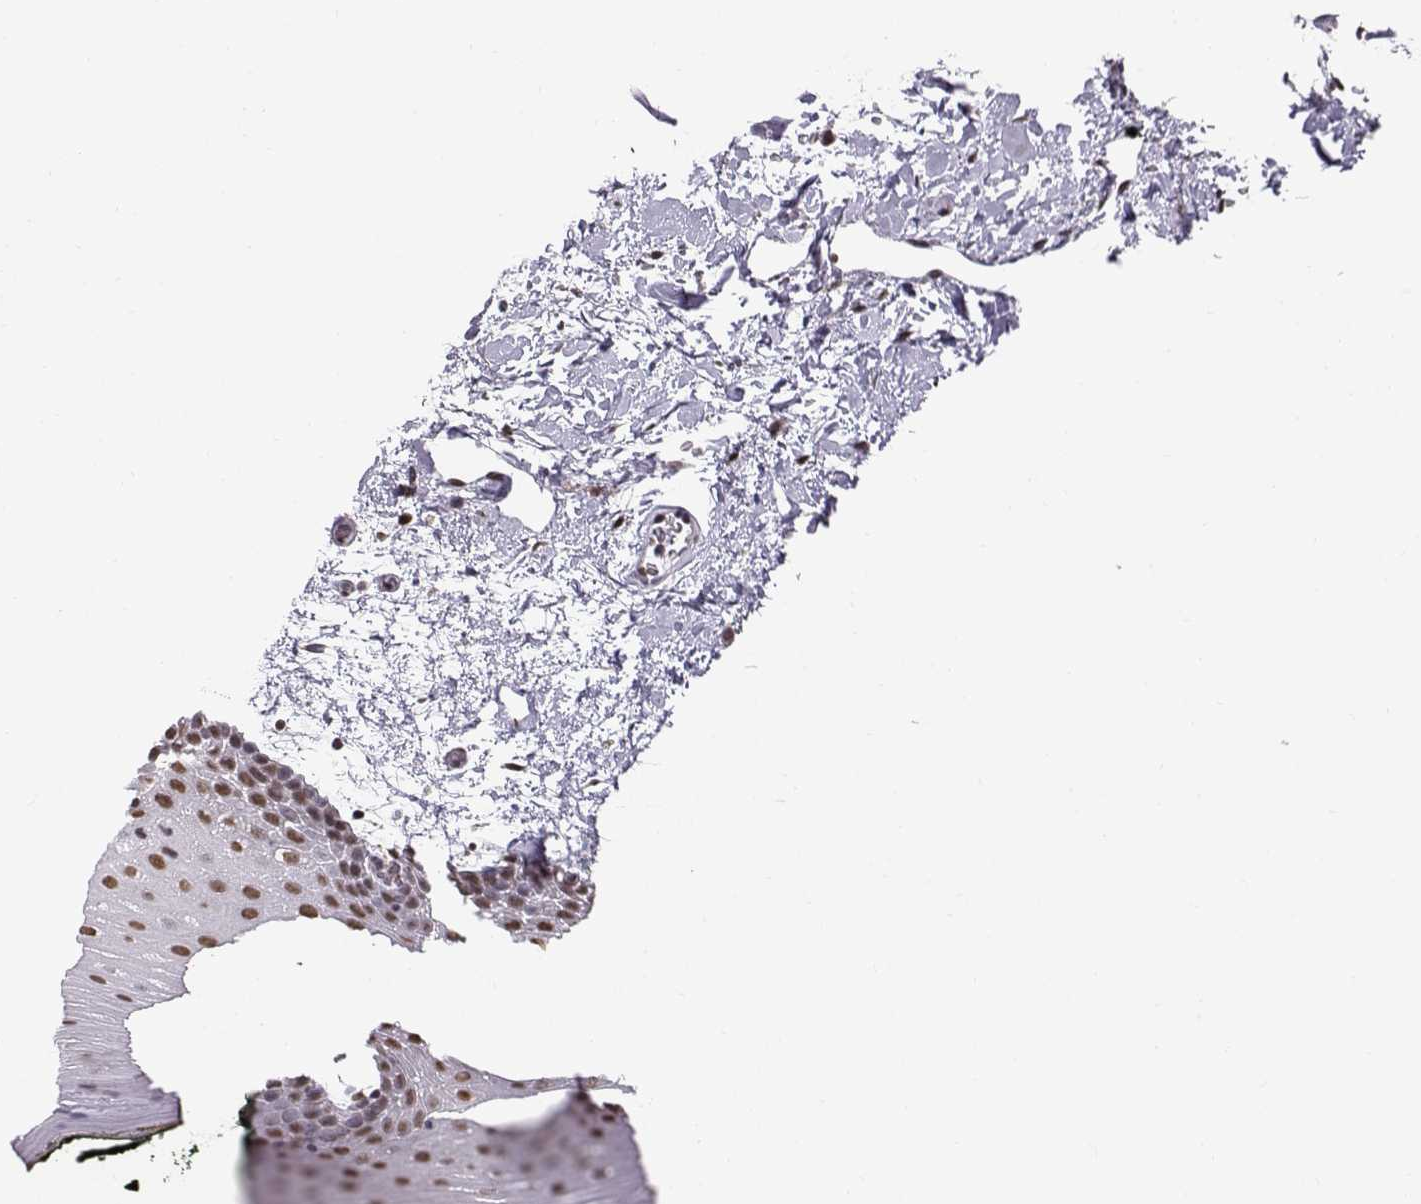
{"staining": {"intensity": "weak", "quantity": ">75%", "location": "nuclear"}, "tissue": "oral mucosa", "cell_type": "Squamous epithelial cells", "image_type": "normal", "snomed": [{"axis": "morphology", "description": "Normal tissue, NOS"}, {"axis": "topography", "description": "Oral tissue"}, {"axis": "topography", "description": "Head-Neck"}], "caption": "Protein expression analysis of benign human oral mucosa reveals weak nuclear staining in approximately >75% of squamous epithelial cells. The staining was performed using DAB, with brown indicating positive protein expression. Nuclei are stained blue with hematoxylin.", "gene": "EZH1", "patient": {"sex": "male", "age": 65}}